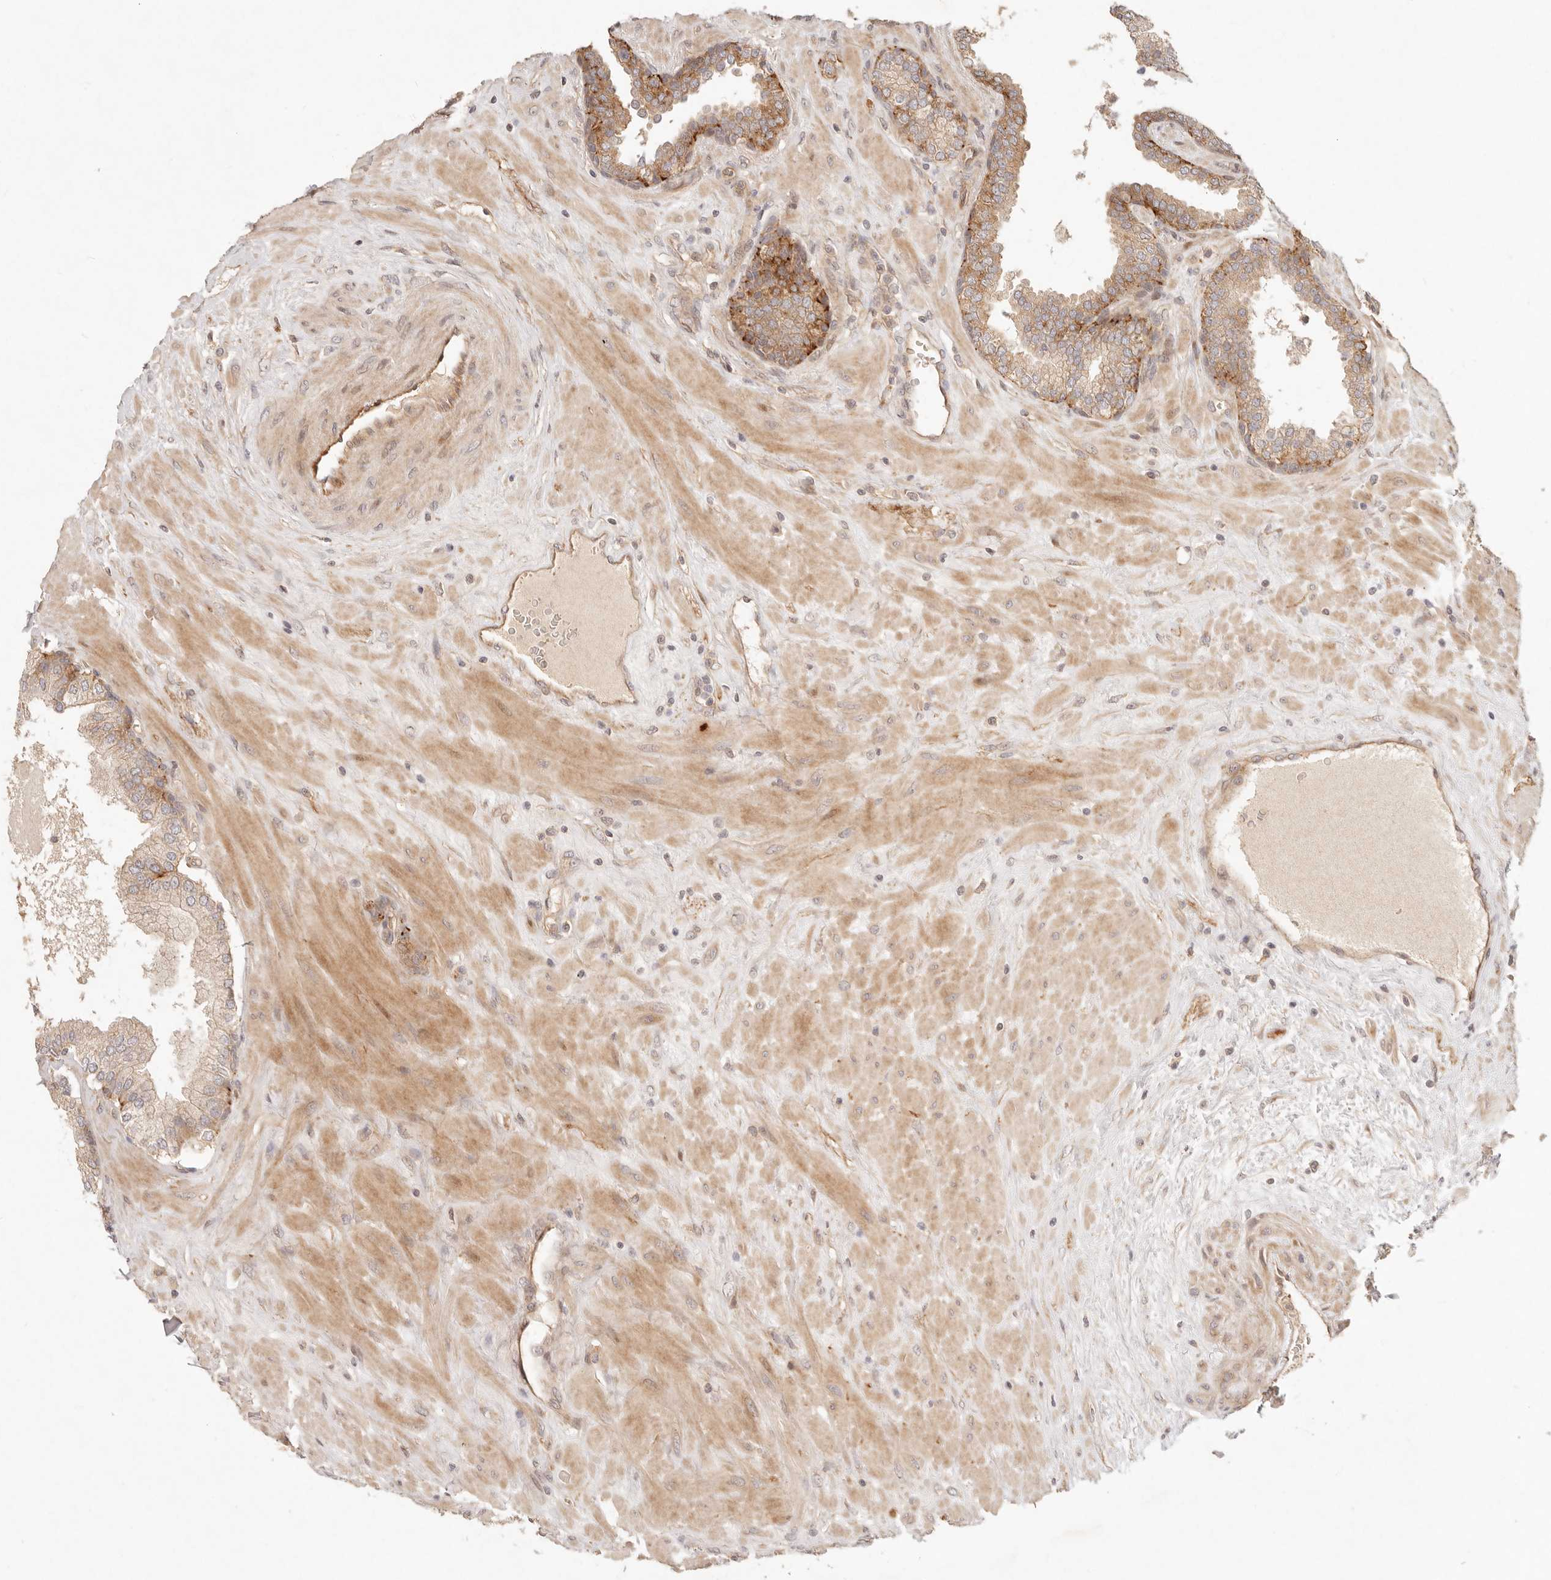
{"staining": {"intensity": "moderate", "quantity": "25%-75%", "location": "cytoplasmic/membranous"}, "tissue": "prostate", "cell_type": "Glandular cells", "image_type": "normal", "snomed": [{"axis": "morphology", "description": "Normal tissue, NOS"}, {"axis": "topography", "description": "Prostate"}], "caption": "Prostate stained with DAB IHC displays medium levels of moderate cytoplasmic/membranous positivity in about 25%-75% of glandular cells.", "gene": "PPP1R3B", "patient": {"sex": "male", "age": 51}}